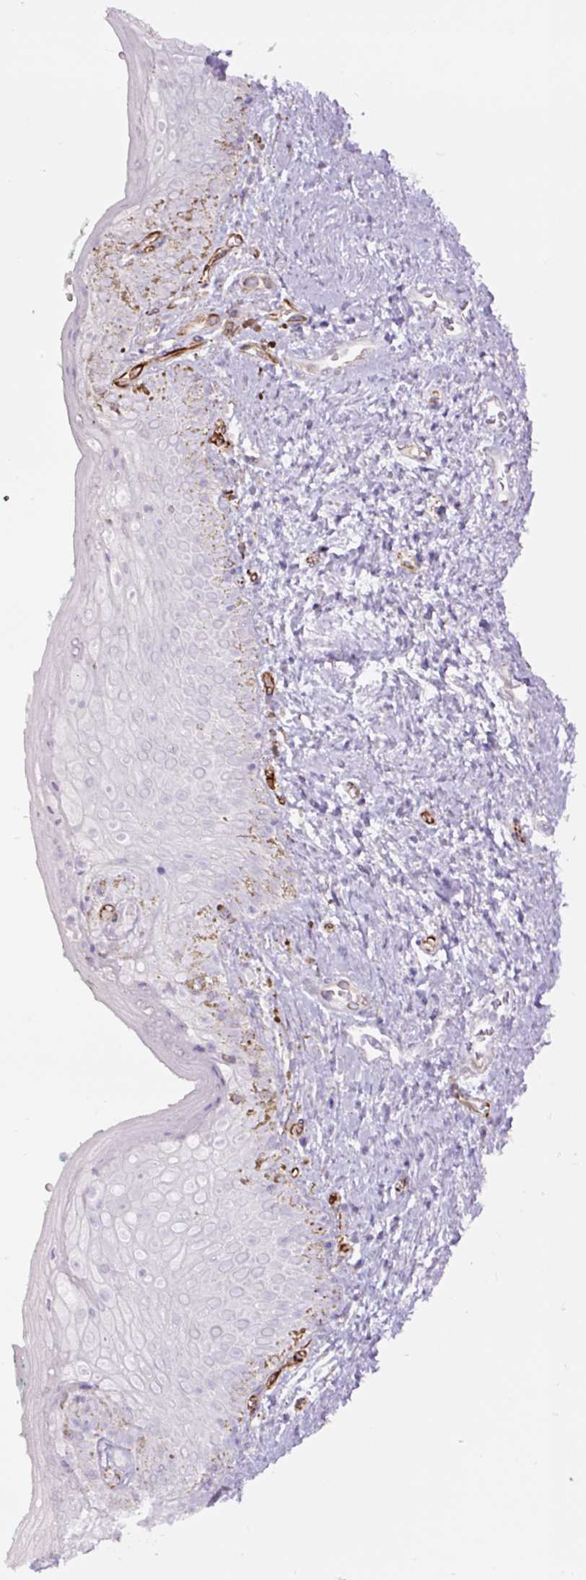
{"staining": {"intensity": "negative", "quantity": "none", "location": "none"}, "tissue": "vagina", "cell_type": "Squamous epithelial cells", "image_type": "normal", "snomed": [{"axis": "morphology", "description": "Normal tissue, NOS"}, {"axis": "topography", "description": "Vulva"}, {"axis": "topography", "description": "Vagina"}, {"axis": "topography", "description": "Peripheral nerve tissue"}], "caption": "An immunohistochemistry histopathology image of unremarkable vagina is shown. There is no staining in squamous epithelial cells of vagina. The staining was performed using DAB to visualize the protein expression in brown, while the nuclei were stained in blue with hematoxylin (Magnification: 20x).", "gene": "NES", "patient": {"sex": "female", "age": 66}}